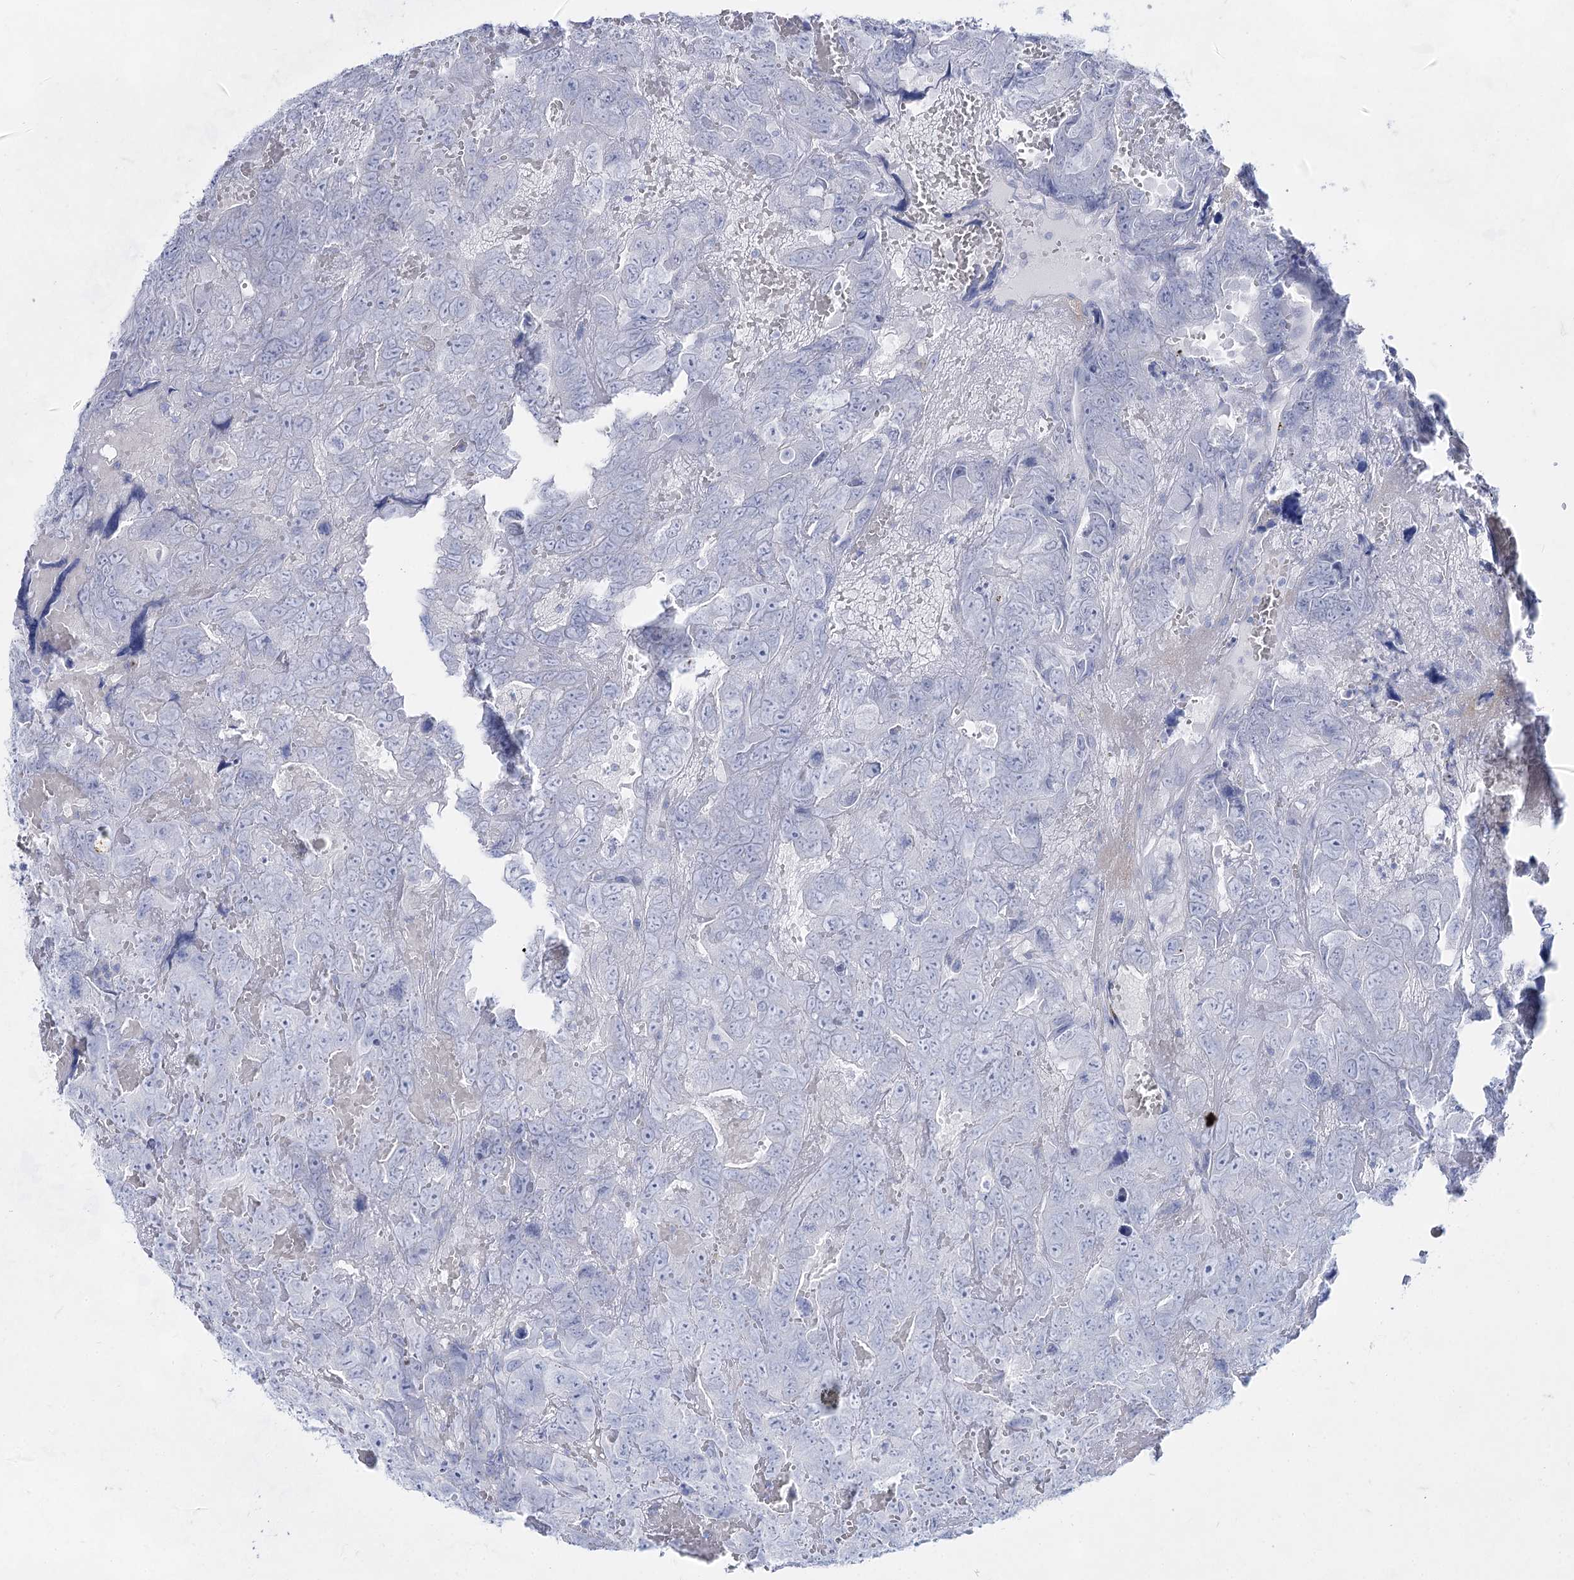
{"staining": {"intensity": "negative", "quantity": "none", "location": "none"}, "tissue": "testis cancer", "cell_type": "Tumor cells", "image_type": "cancer", "snomed": [{"axis": "morphology", "description": "Carcinoma, Embryonal, NOS"}, {"axis": "topography", "description": "Testis"}], "caption": "Tumor cells show no significant expression in testis cancer. (Stains: DAB immunohistochemistry (IHC) with hematoxylin counter stain, Microscopy: brightfield microscopy at high magnification).", "gene": "ACRV1", "patient": {"sex": "male", "age": 45}}